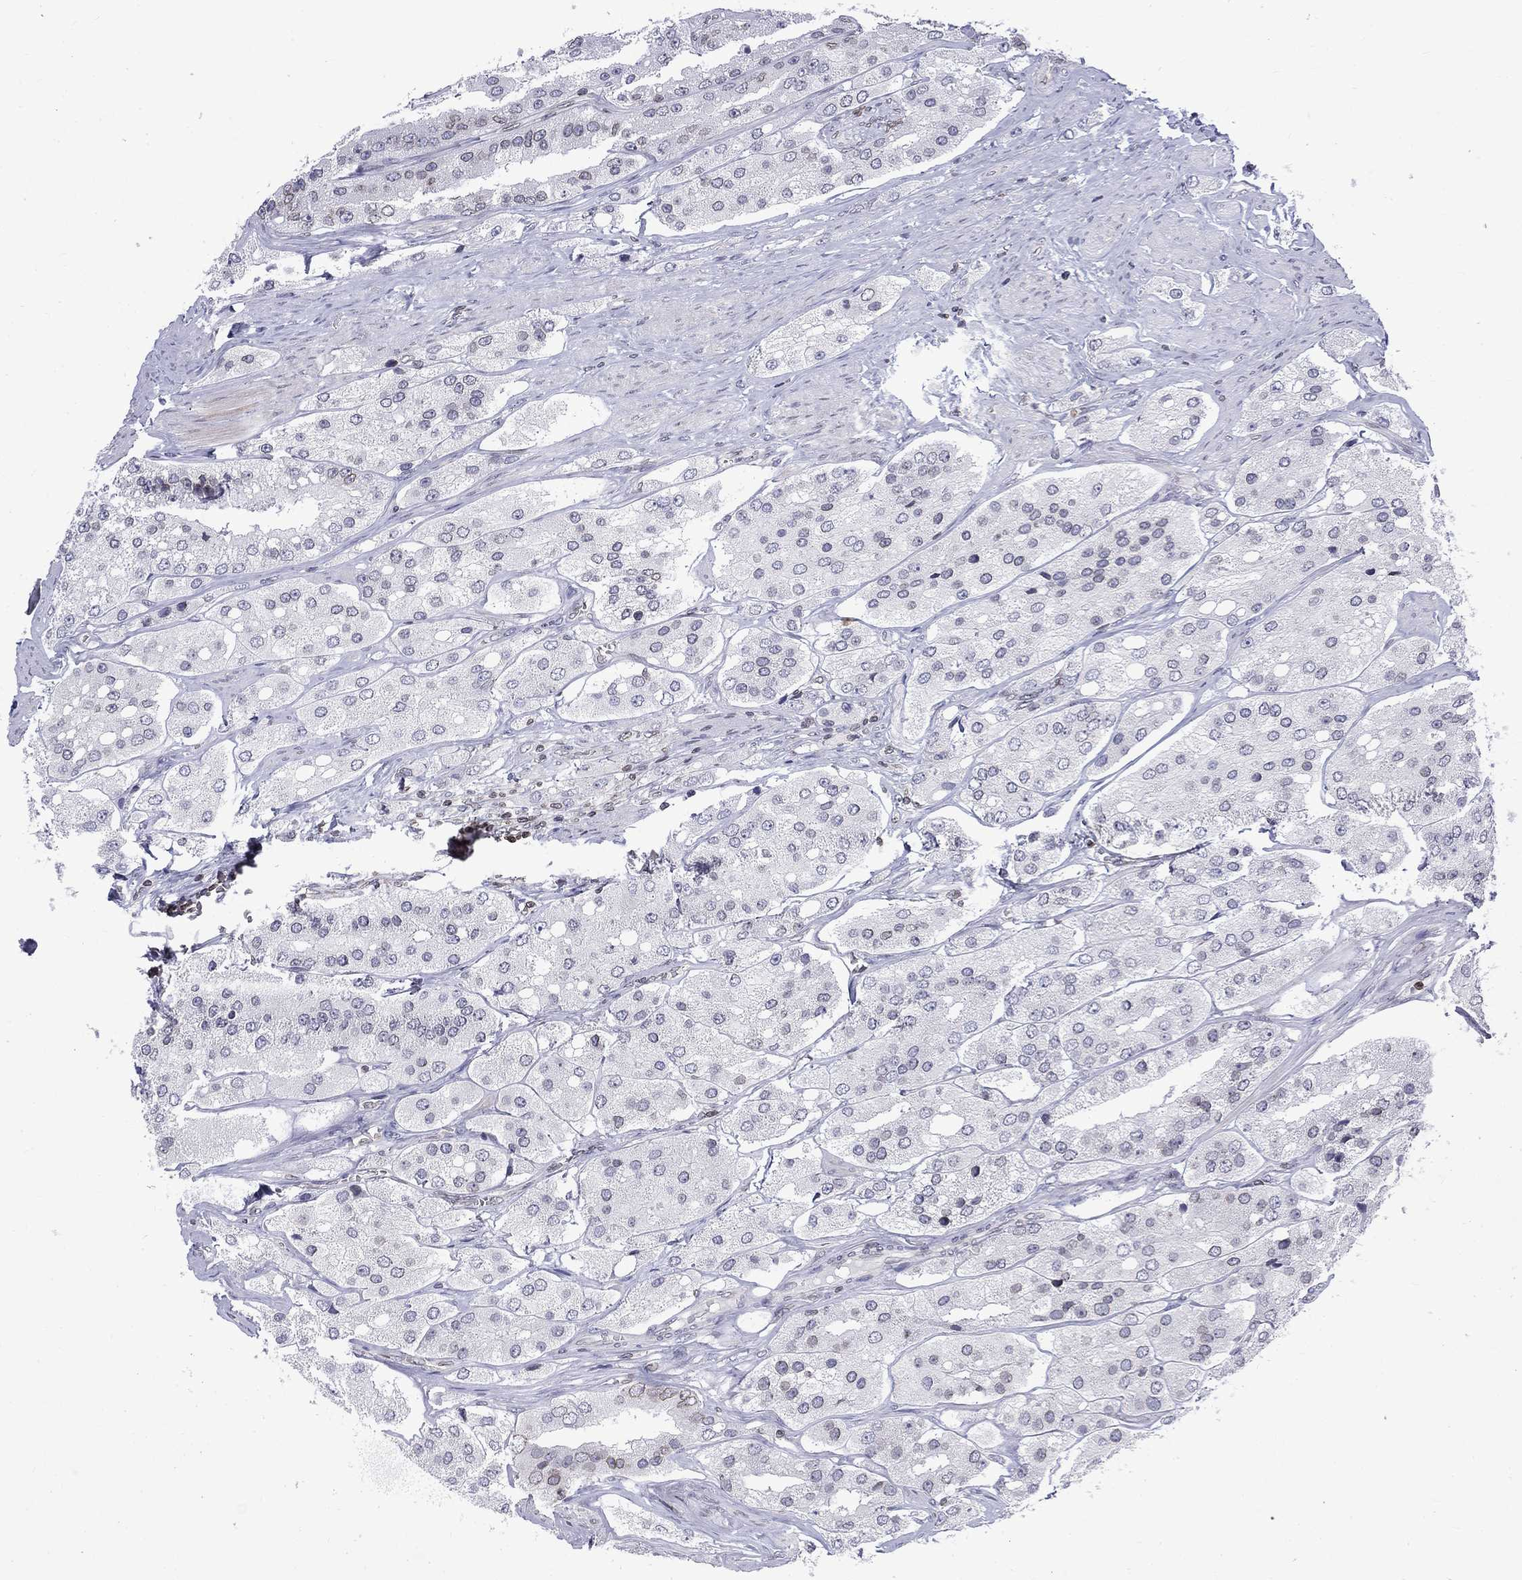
{"staining": {"intensity": "negative", "quantity": "none", "location": "none"}, "tissue": "prostate cancer", "cell_type": "Tumor cells", "image_type": "cancer", "snomed": [{"axis": "morphology", "description": "Adenocarcinoma, Low grade"}, {"axis": "topography", "description": "Prostate"}], "caption": "Immunohistochemistry (IHC) image of human low-grade adenocarcinoma (prostate) stained for a protein (brown), which reveals no expression in tumor cells.", "gene": "SLA", "patient": {"sex": "male", "age": 69}}